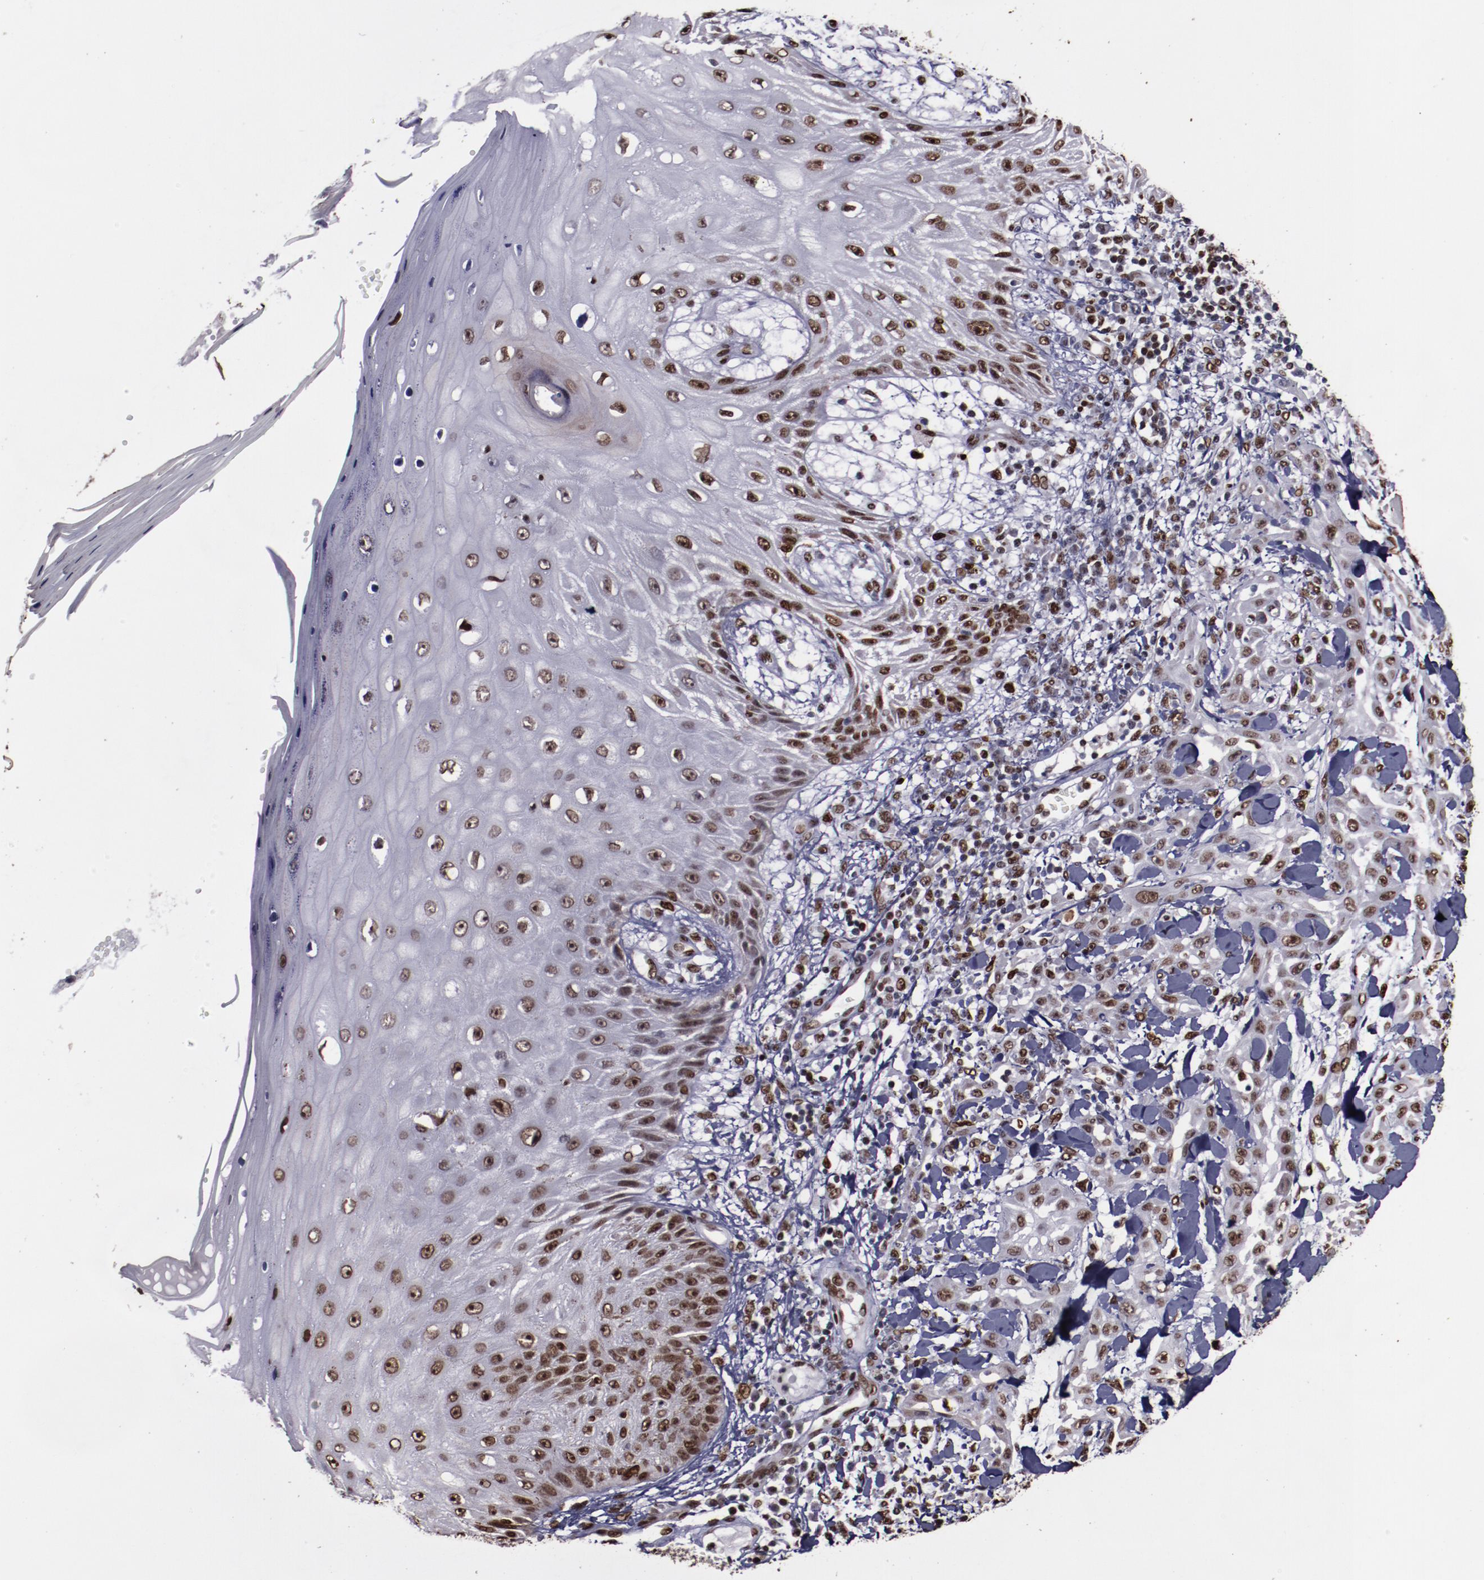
{"staining": {"intensity": "moderate", "quantity": ">75%", "location": "nuclear"}, "tissue": "skin cancer", "cell_type": "Tumor cells", "image_type": "cancer", "snomed": [{"axis": "morphology", "description": "Squamous cell carcinoma, NOS"}, {"axis": "topography", "description": "Skin"}], "caption": "This micrograph reveals immunohistochemistry staining of human squamous cell carcinoma (skin), with medium moderate nuclear staining in about >75% of tumor cells.", "gene": "APEX1", "patient": {"sex": "male", "age": 24}}